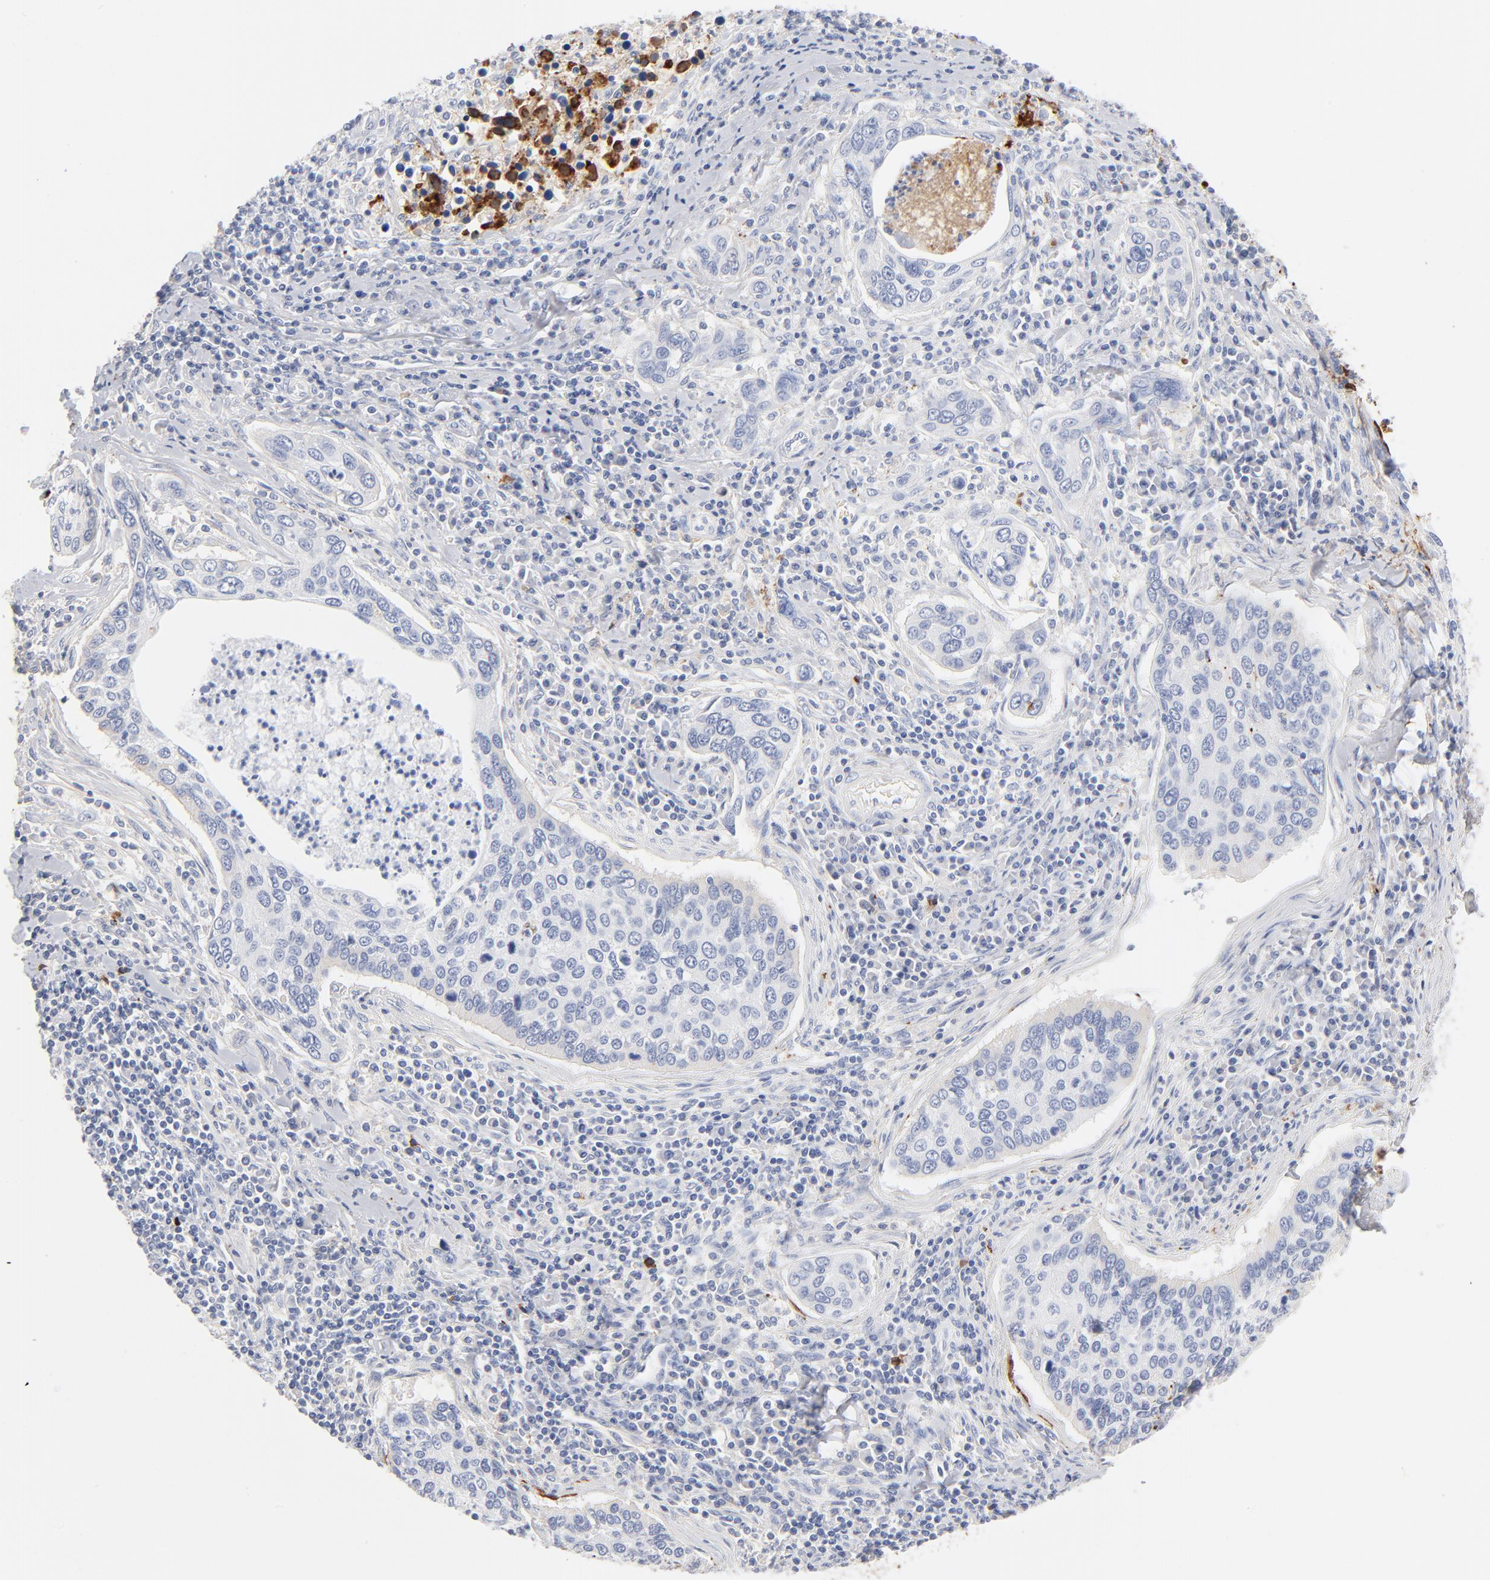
{"staining": {"intensity": "negative", "quantity": "none", "location": "none"}, "tissue": "cervical cancer", "cell_type": "Tumor cells", "image_type": "cancer", "snomed": [{"axis": "morphology", "description": "Squamous cell carcinoma, NOS"}, {"axis": "topography", "description": "Cervix"}], "caption": "Immunohistochemical staining of human cervical cancer (squamous cell carcinoma) reveals no significant expression in tumor cells.", "gene": "APOH", "patient": {"sex": "female", "age": 53}}